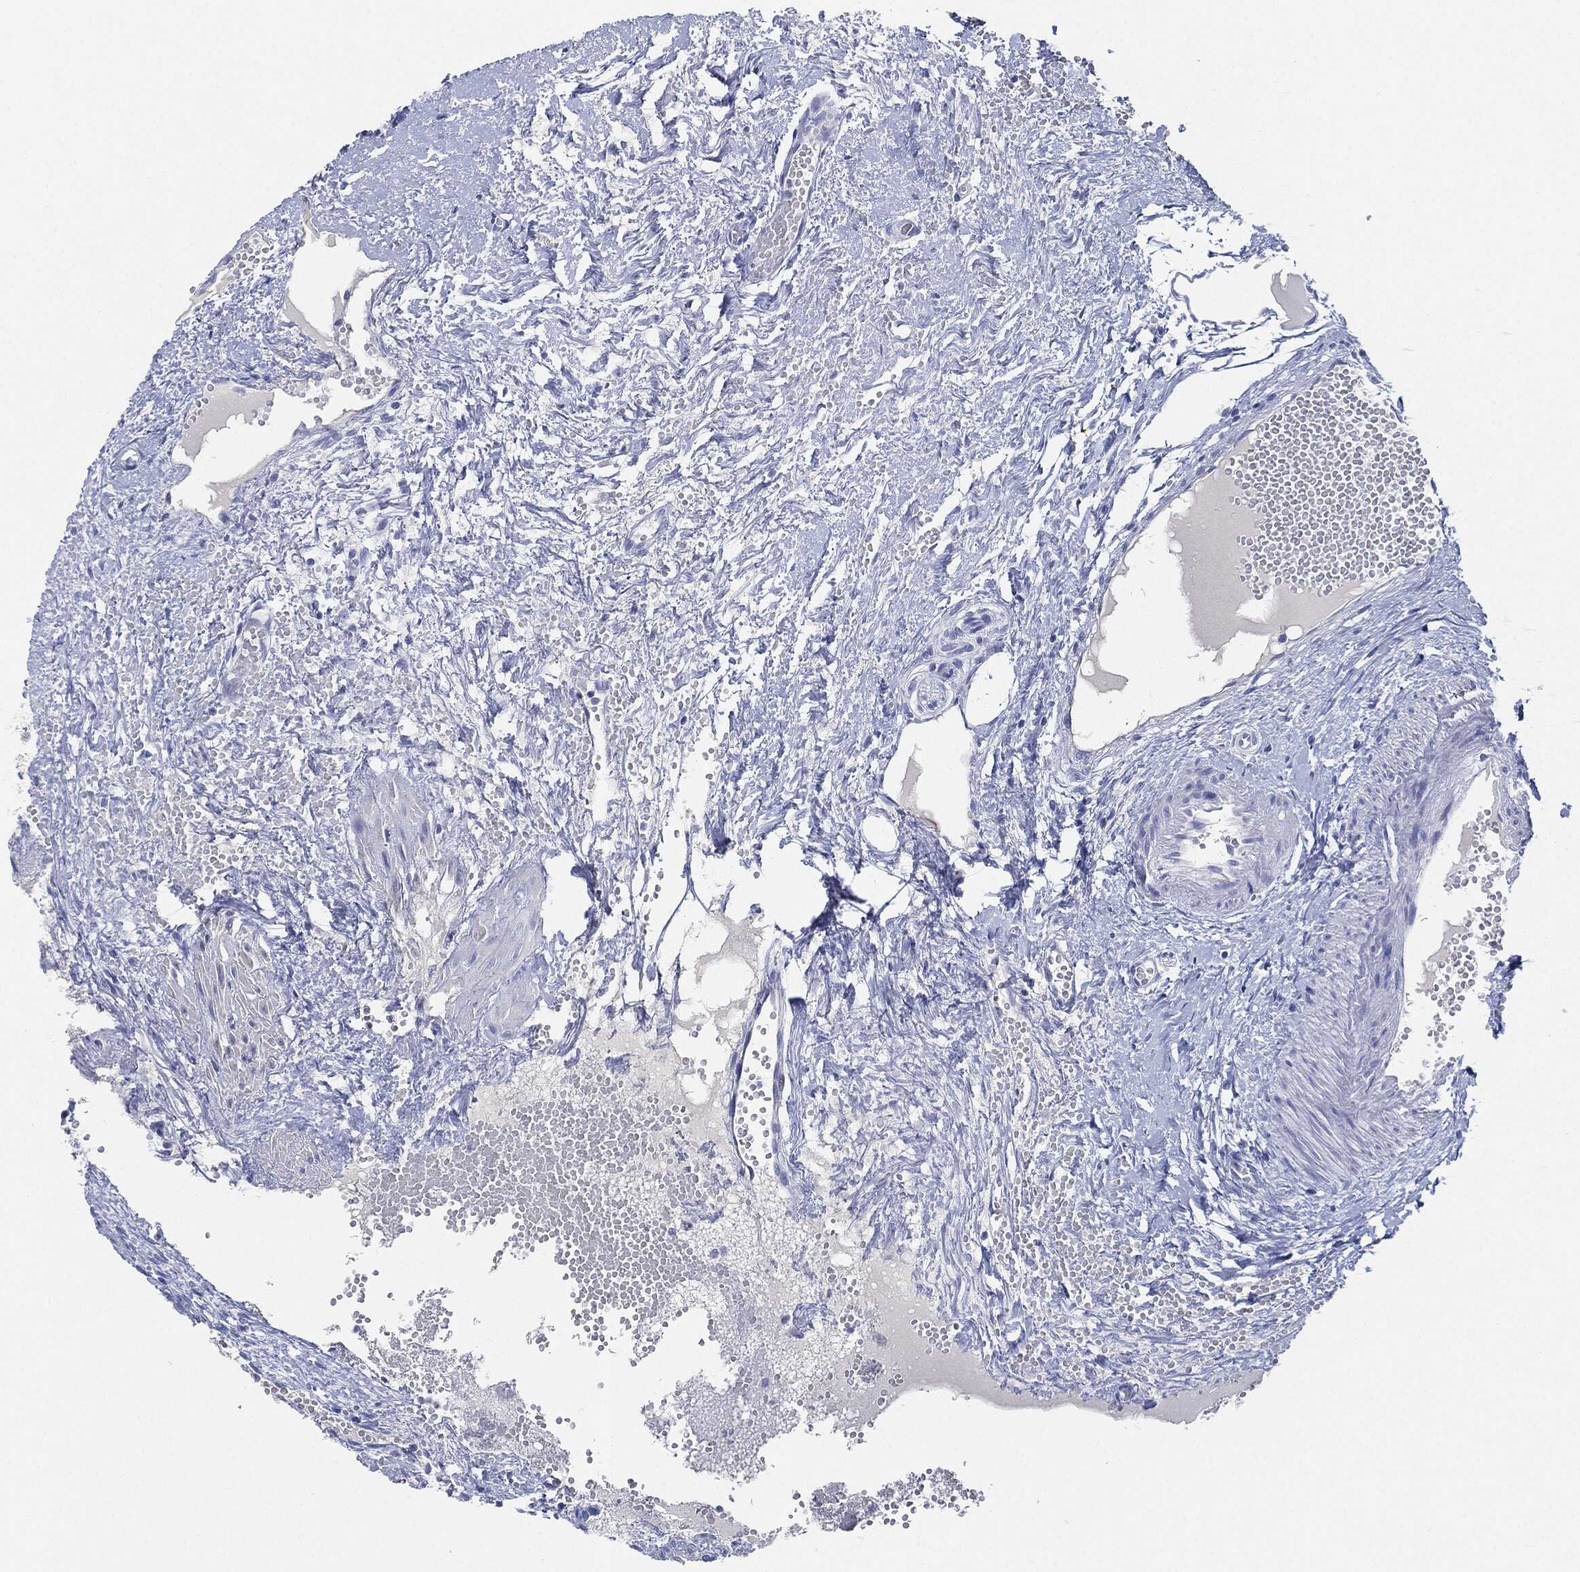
{"staining": {"intensity": "negative", "quantity": "none", "location": "none"}, "tissue": "ovary", "cell_type": "Ovarian stroma cells", "image_type": "normal", "snomed": [{"axis": "morphology", "description": "Normal tissue, NOS"}, {"axis": "topography", "description": "Ovary"}], "caption": "Photomicrograph shows no protein expression in ovarian stroma cells of unremarkable ovary. The staining is performed using DAB (3,3'-diaminobenzidine) brown chromogen with nuclei counter-stained in using hematoxylin.", "gene": "AFP", "patient": {"sex": "female", "age": 46}}